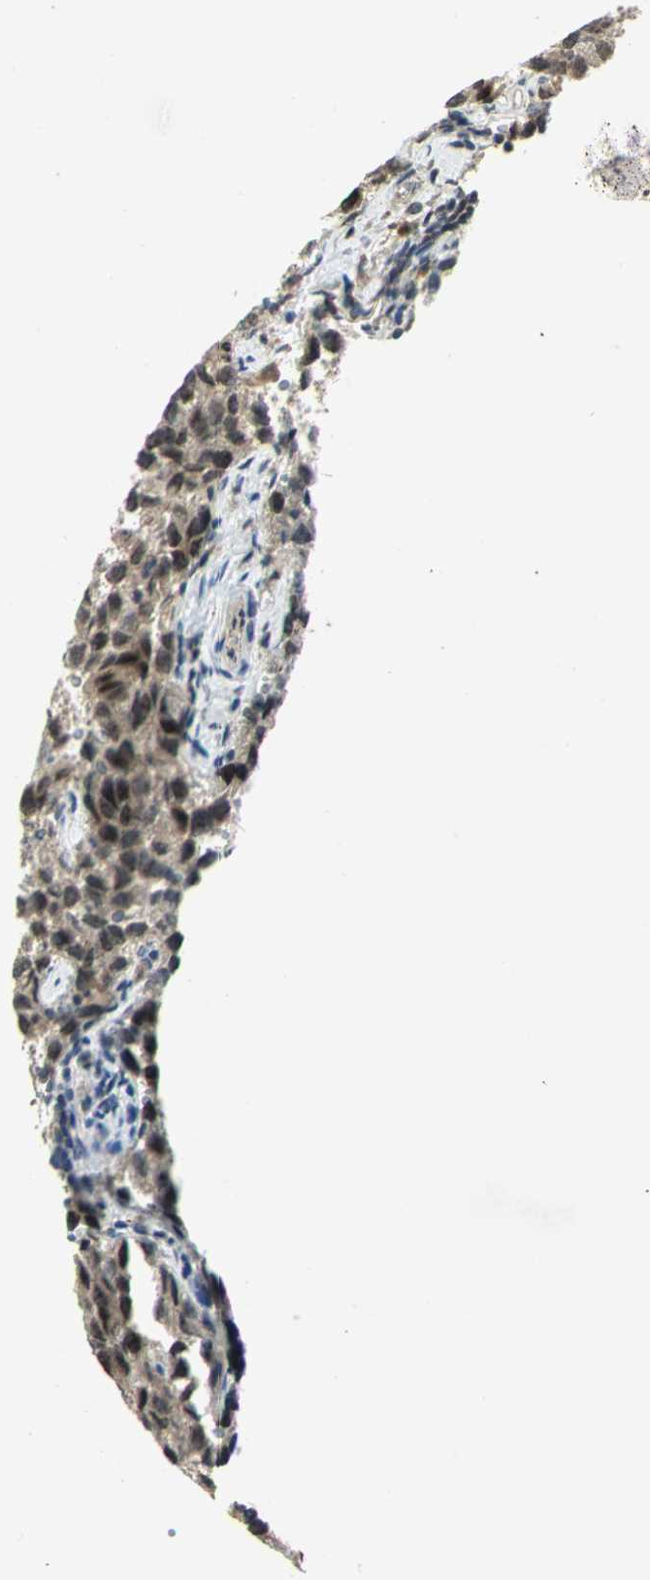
{"staining": {"intensity": "weak", "quantity": "25%-75%", "location": "cytoplasmic/membranous,nuclear"}, "tissue": "testis cancer", "cell_type": "Tumor cells", "image_type": "cancer", "snomed": [{"axis": "morphology", "description": "Seminoma, NOS"}, {"axis": "topography", "description": "Testis"}], "caption": "The histopathology image demonstrates staining of testis cancer, revealing weak cytoplasmic/membranous and nuclear protein positivity (brown color) within tumor cells.", "gene": "PLAGL2", "patient": {"sex": "male", "age": 39}}